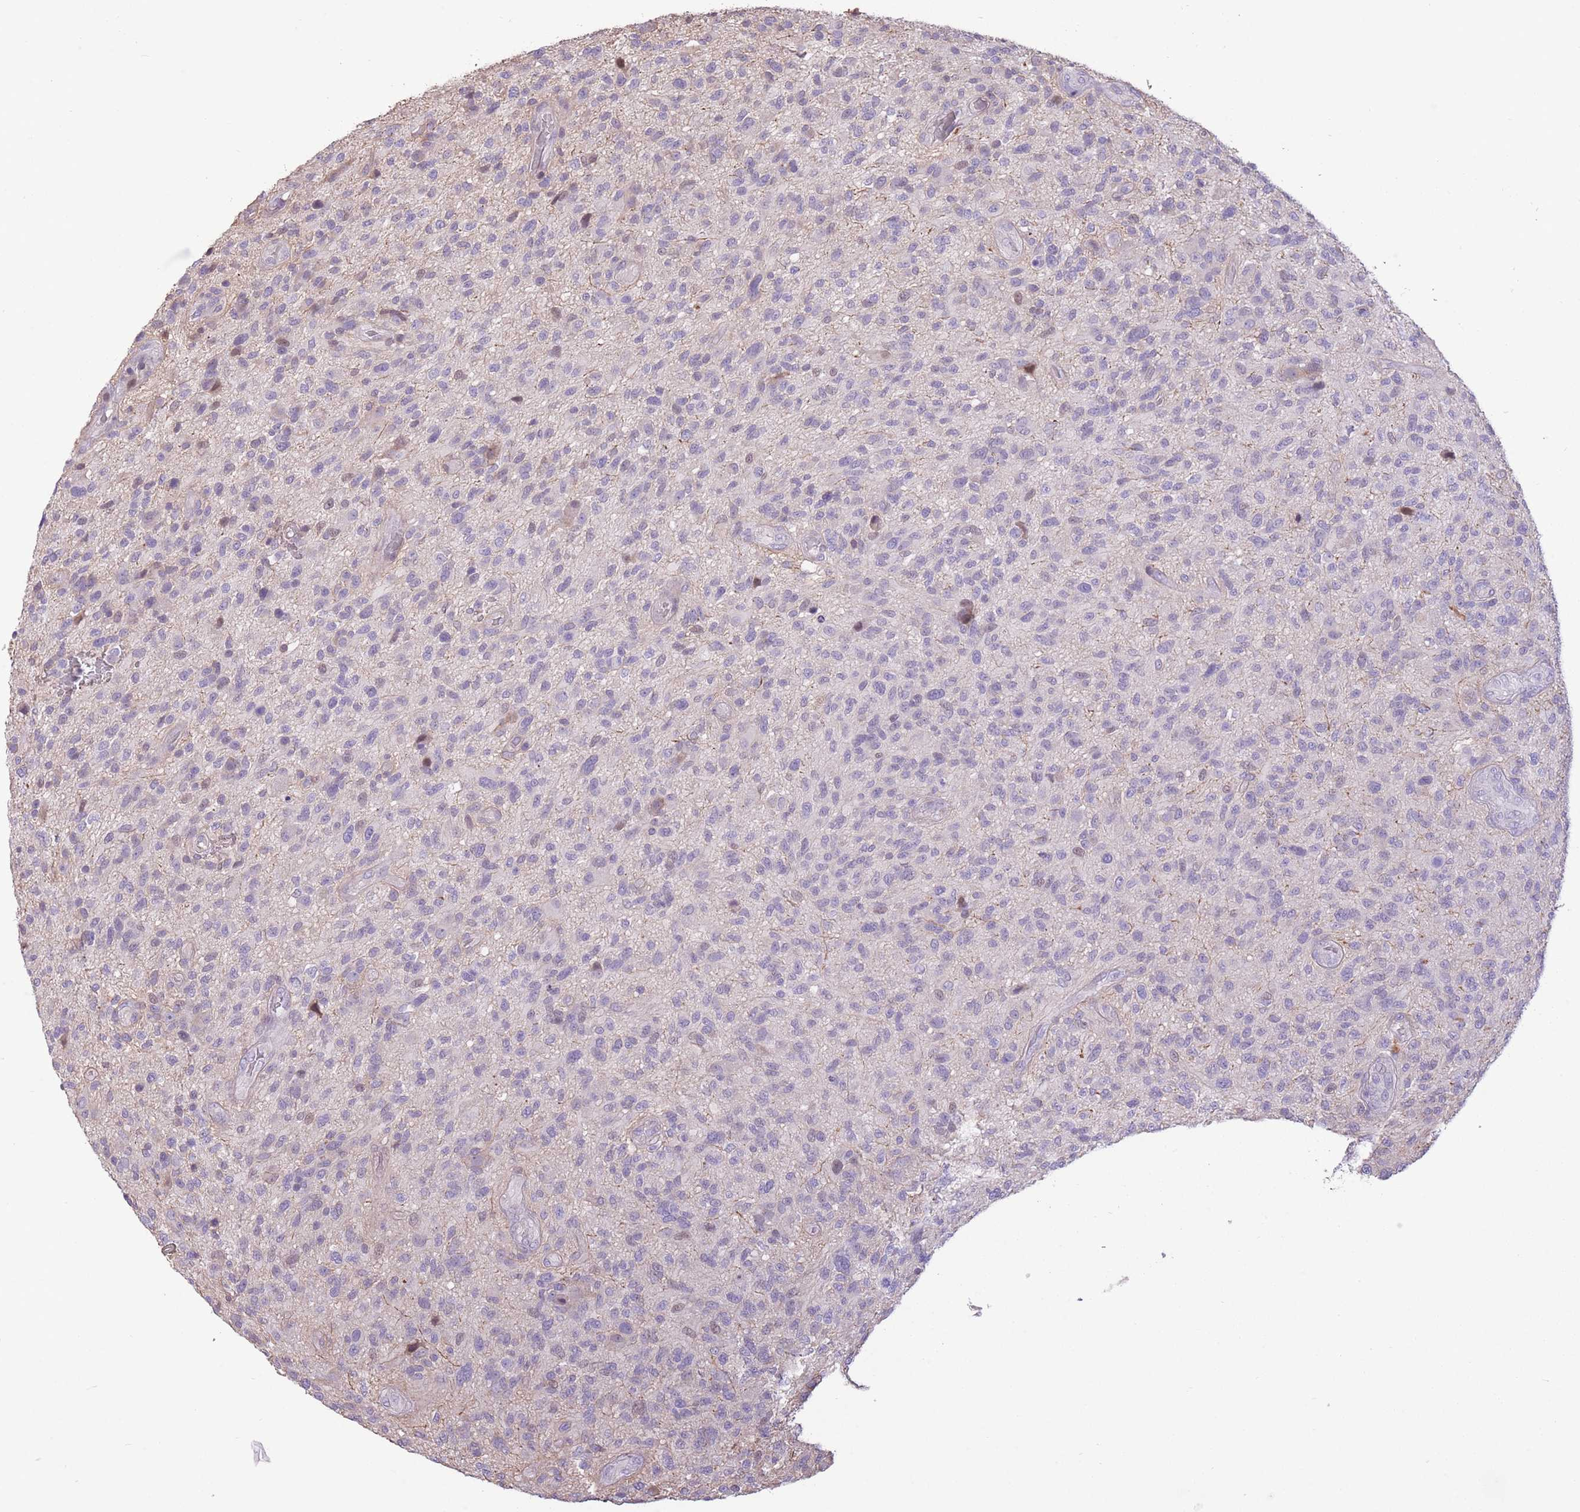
{"staining": {"intensity": "negative", "quantity": "none", "location": "none"}, "tissue": "glioma", "cell_type": "Tumor cells", "image_type": "cancer", "snomed": [{"axis": "morphology", "description": "Glioma, malignant, High grade"}, {"axis": "topography", "description": "Brain"}], "caption": "Tumor cells show no significant positivity in glioma.", "gene": "WDR70", "patient": {"sex": "male", "age": 47}}